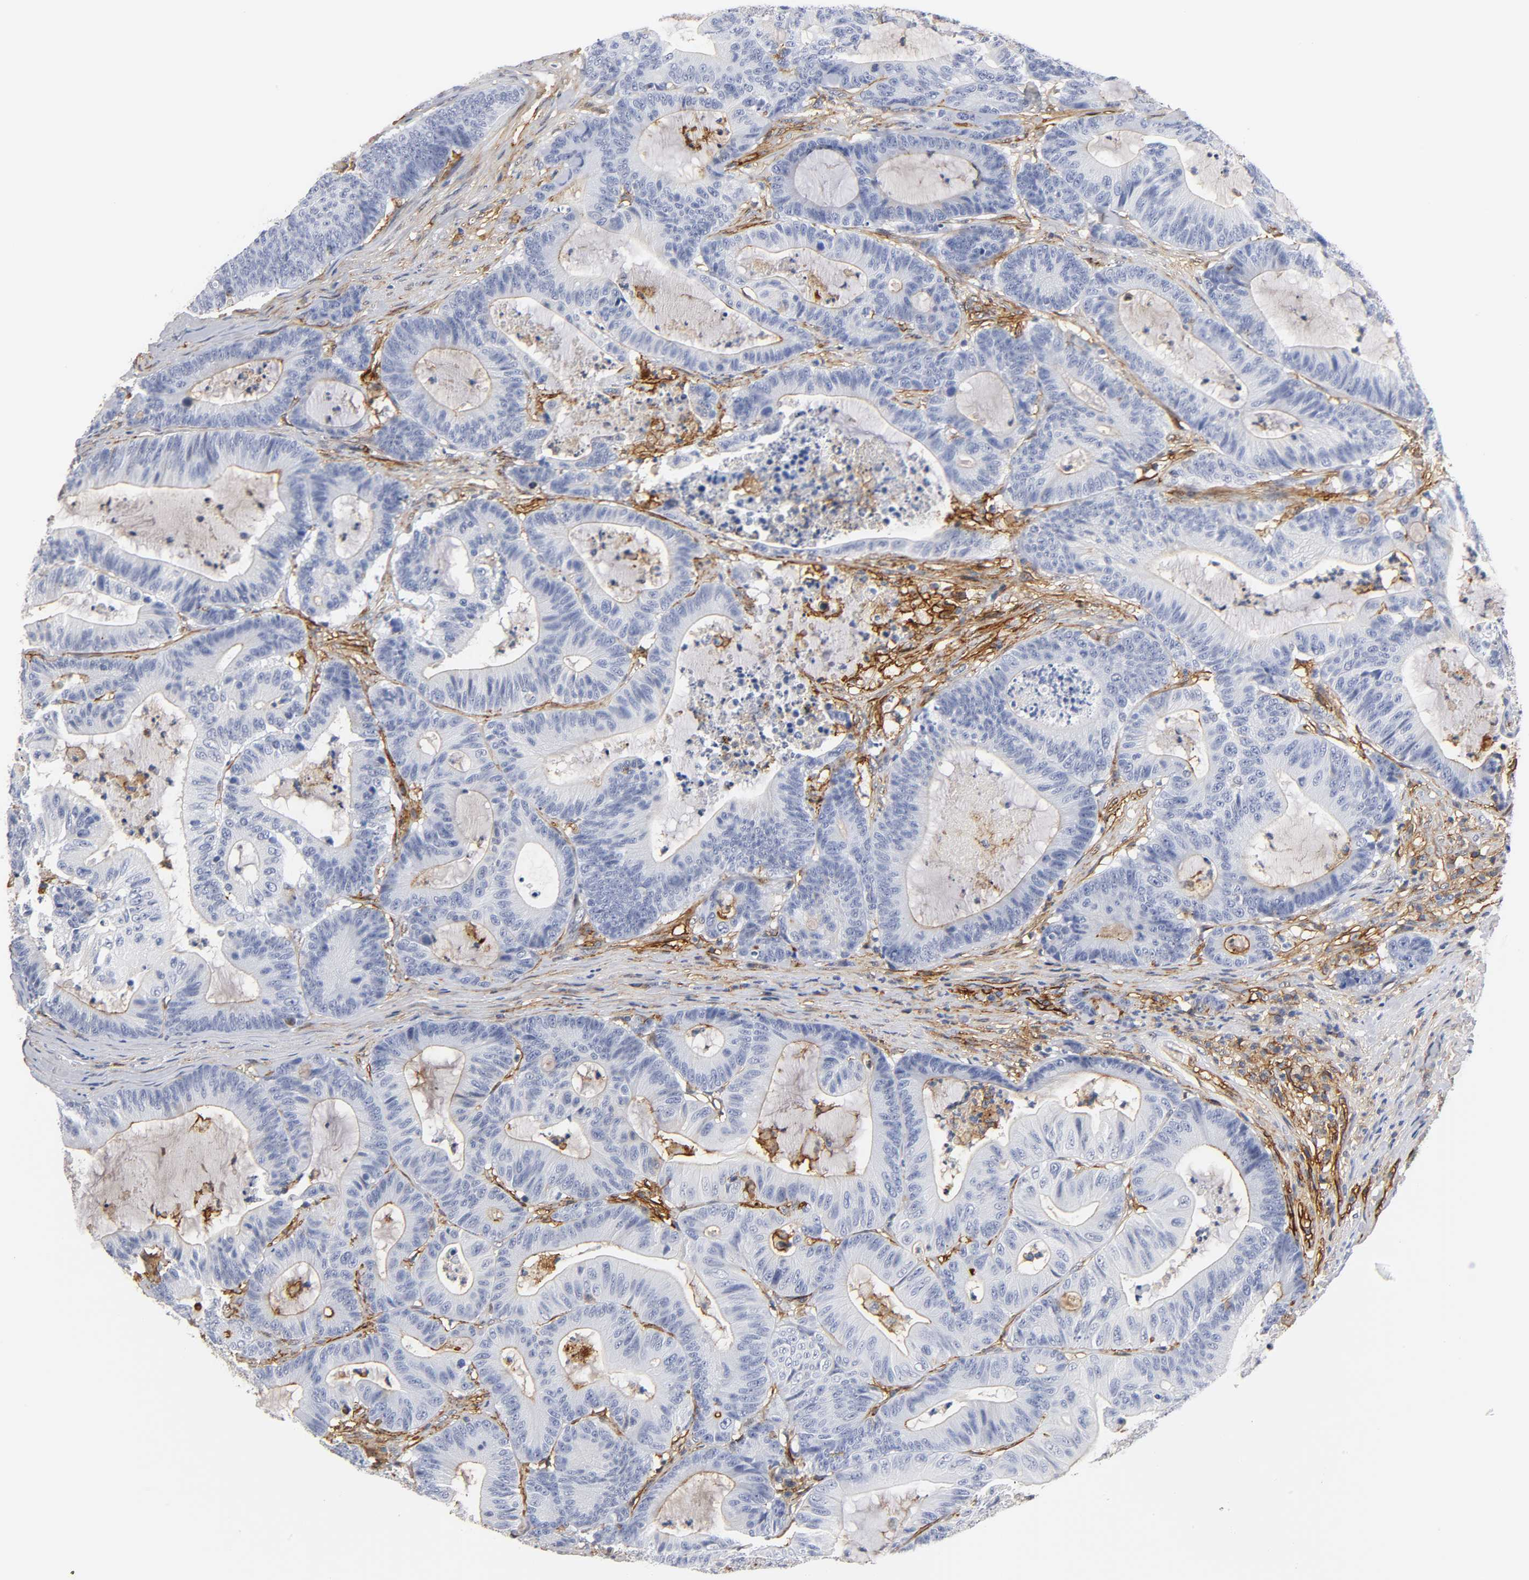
{"staining": {"intensity": "negative", "quantity": "none", "location": "none"}, "tissue": "colorectal cancer", "cell_type": "Tumor cells", "image_type": "cancer", "snomed": [{"axis": "morphology", "description": "Adenocarcinoma, NOS"}, {"axis": "topography", "description": "Colon"}], "caption": "This is an immunohistochemistry (IHC) image of human colorectal cancer. There is no positivity in tumor cells.", "gene": "ICAM1", "patient": {"sex": "female", "age": 84}}